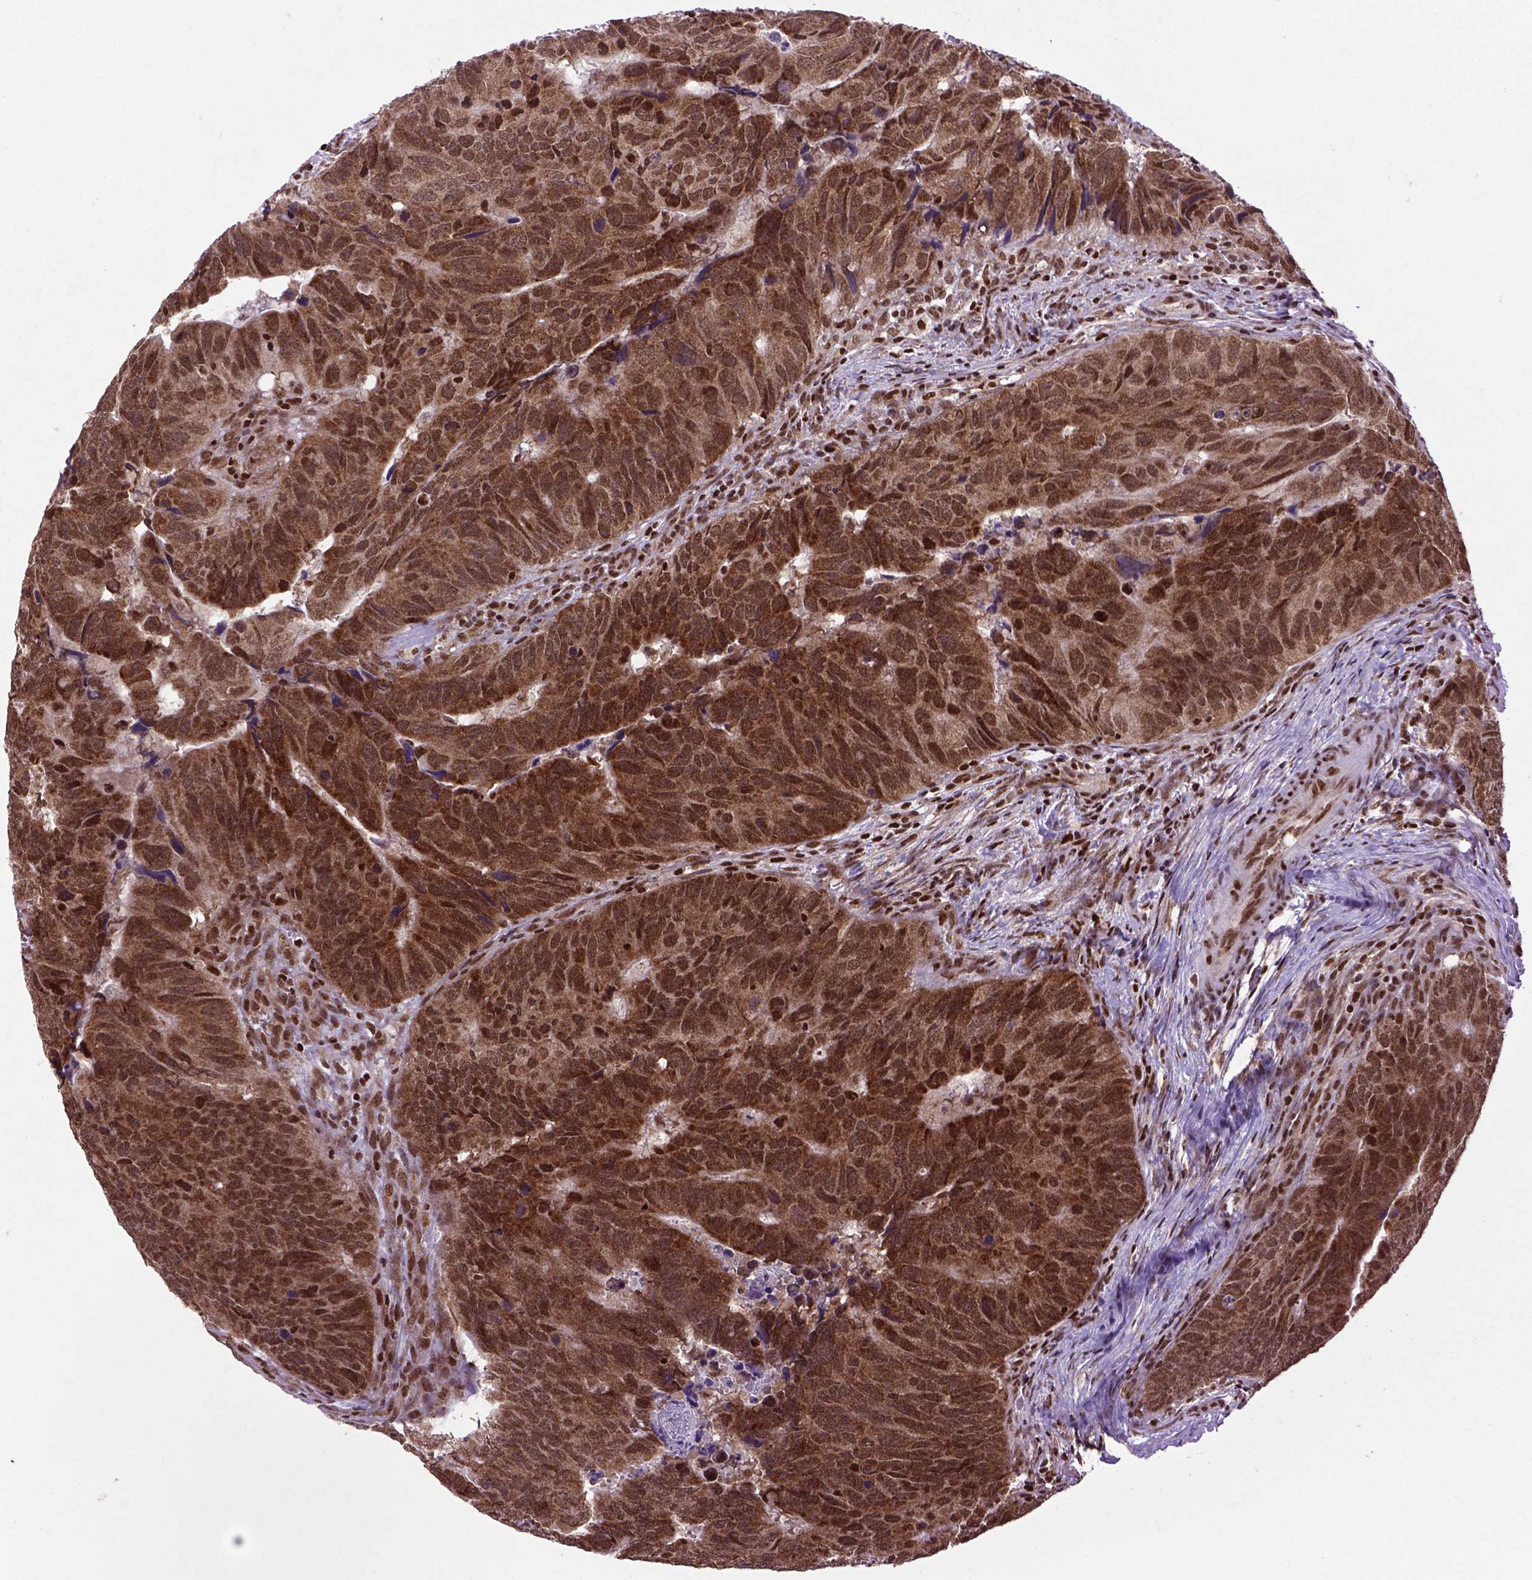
{"staining": {"intensity": "strong", "quantity": ">75%", "location": "cytoplasmic/membranous,nuclear"}, "tissue": "colorectal cancer", "cell_type": "Tumor cells", "image_type": "cancer", "snomed": [{"axis": "morphology", "description": "Adenocarcinoma, NOS"}, {"axis": "topography", "description": "Colon"}], "caption": "Approximately >75% of tumor cells in colorectal adenocarcinoma show strong cytoplasmic/membranous and nuclear protein expression as visualized by brown immunohistochemical staining.", "gene": "CELF1", "patient": {"sex": "female", "age": 82}}